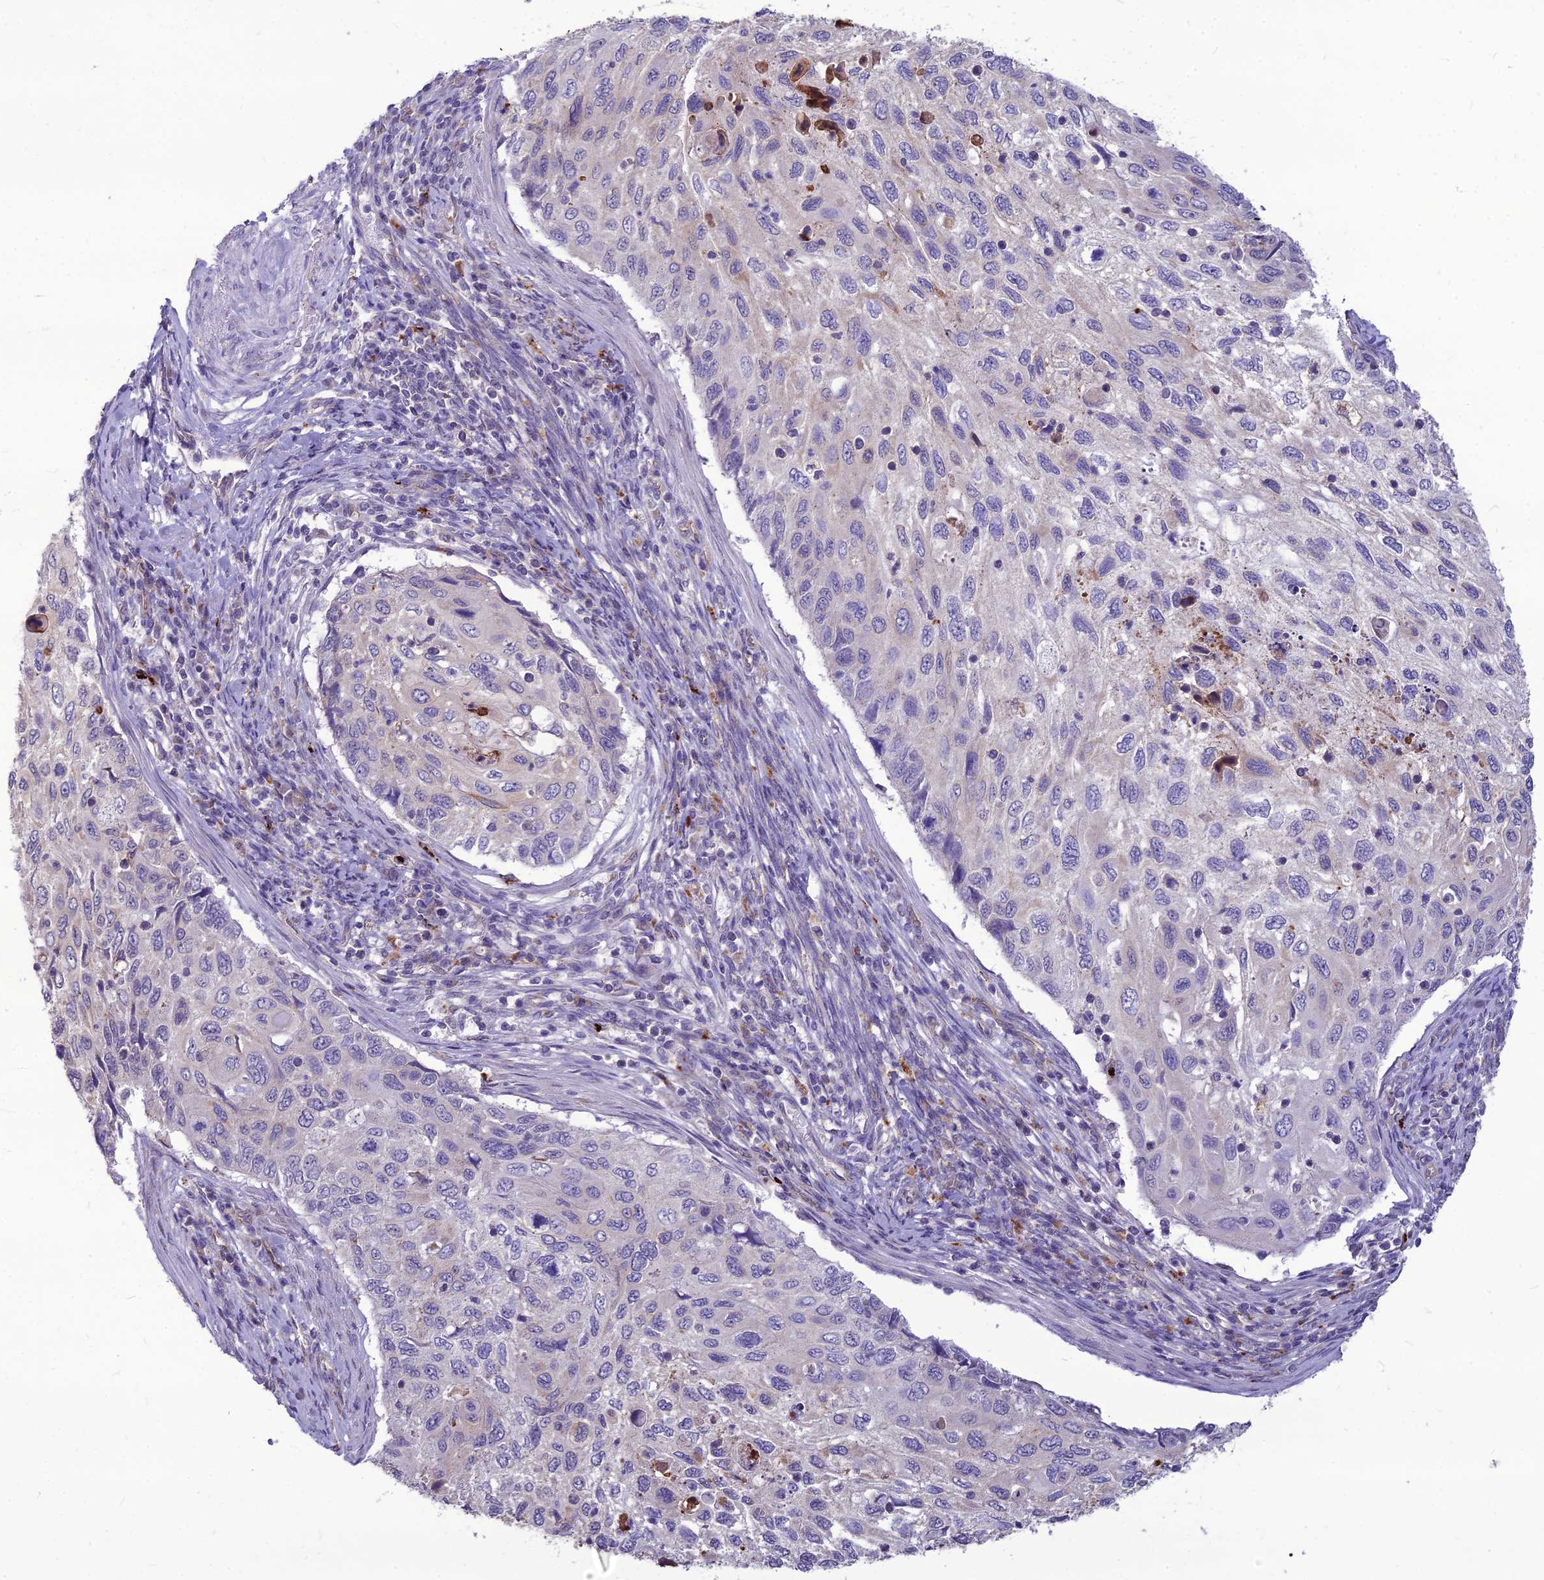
{"staining": {"intensity": "negative", "quantity": "none", "location": "none"}, "tissue": "cervical cancer", "cell_type": "Tumor cells", "image_type": "cancer", "snomed": [{"axis": "morphology", "description": "Squamous cell carcinoma, NOS"}, {"axis": "topography", "description": "Cervix"}], "caption": "High magnification brightfield microscopy of cervical cancer stained with DAB (brown) and counterstained with hematoxylin (blue): tumor cells show no significant expression.", "gene": "PCED1B", "patient": {"sex": "female", "age": 70}}